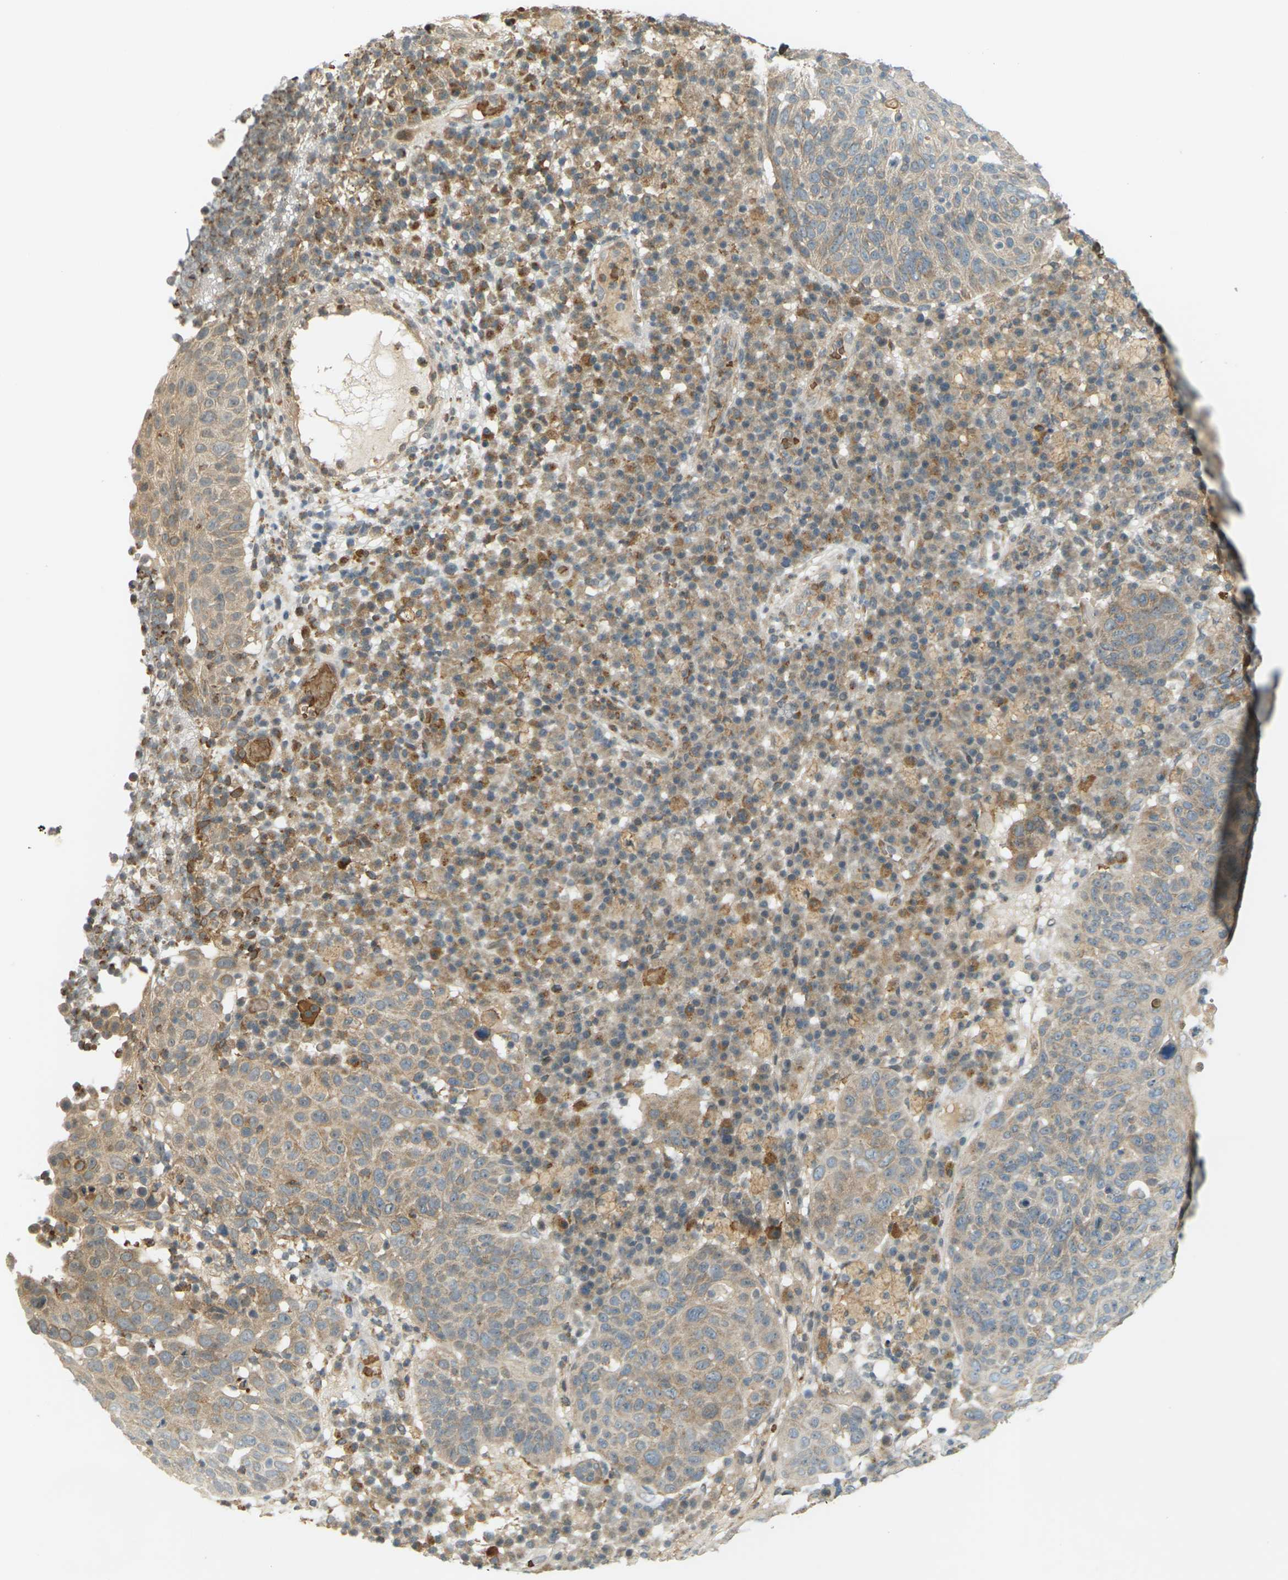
{"staining": {"intensity": "weak", "quantity": ">75%", "location": "cytoplasmic/membranous"}, "tissue": "skin cancer", "cell_type": "Tumor cells", "image_type": "cancer", "snomed": [{"axis": "morphology", "description": "Squamous cell carcinoma in situ, NOS"}, {"axis": "morphology", "description": "Squamous cell carcinoma, NOS"}, {"axis": "topography", "description": "Skin"}], "caption": "A low amount of weak cytoplasmic/membranous staining is present in approximately >75% of tumor cells in skin squamous cell carcinoma in situ tissue.", "gene": "SOCS6", "patient": {"sex": "male", "age": 93}}